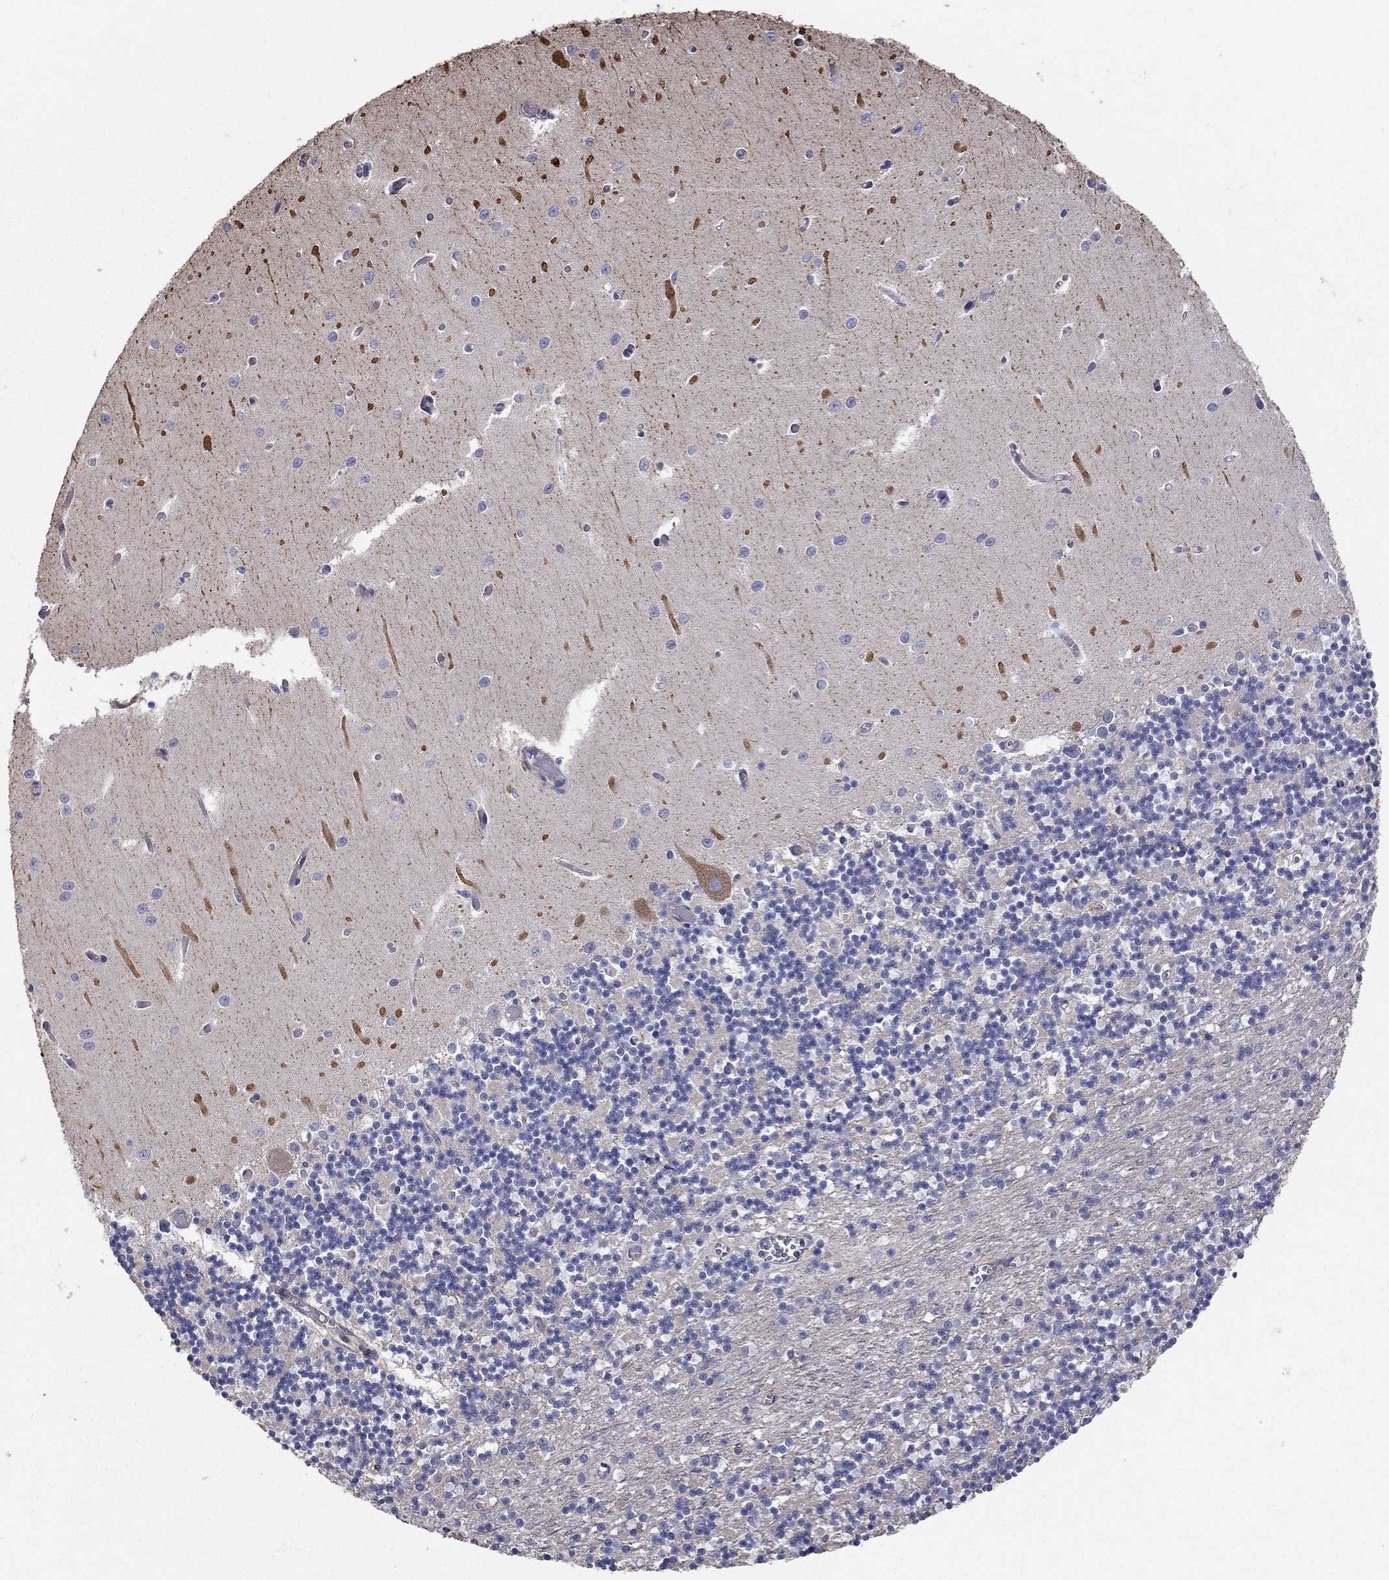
{"staining": {"intensity": "weak", "quantity": "<25%", "location": "cytoplasmic/membranous"}, "tissue": "cerebellum", "cell_type": "Cells in granular layer", "image_type": "normal", "snomed": [{"axis": "morphology", "description": "Normal tissue, NOS"}, {"axis": "topography", "description": "Cerebellum"}], "caption": "This is an IHC micrograph of normal human cerebellum. There is no staining in cells in granular layer.", "gene": "NPHP1", "patient": {"sex": "female", "age": 64}}